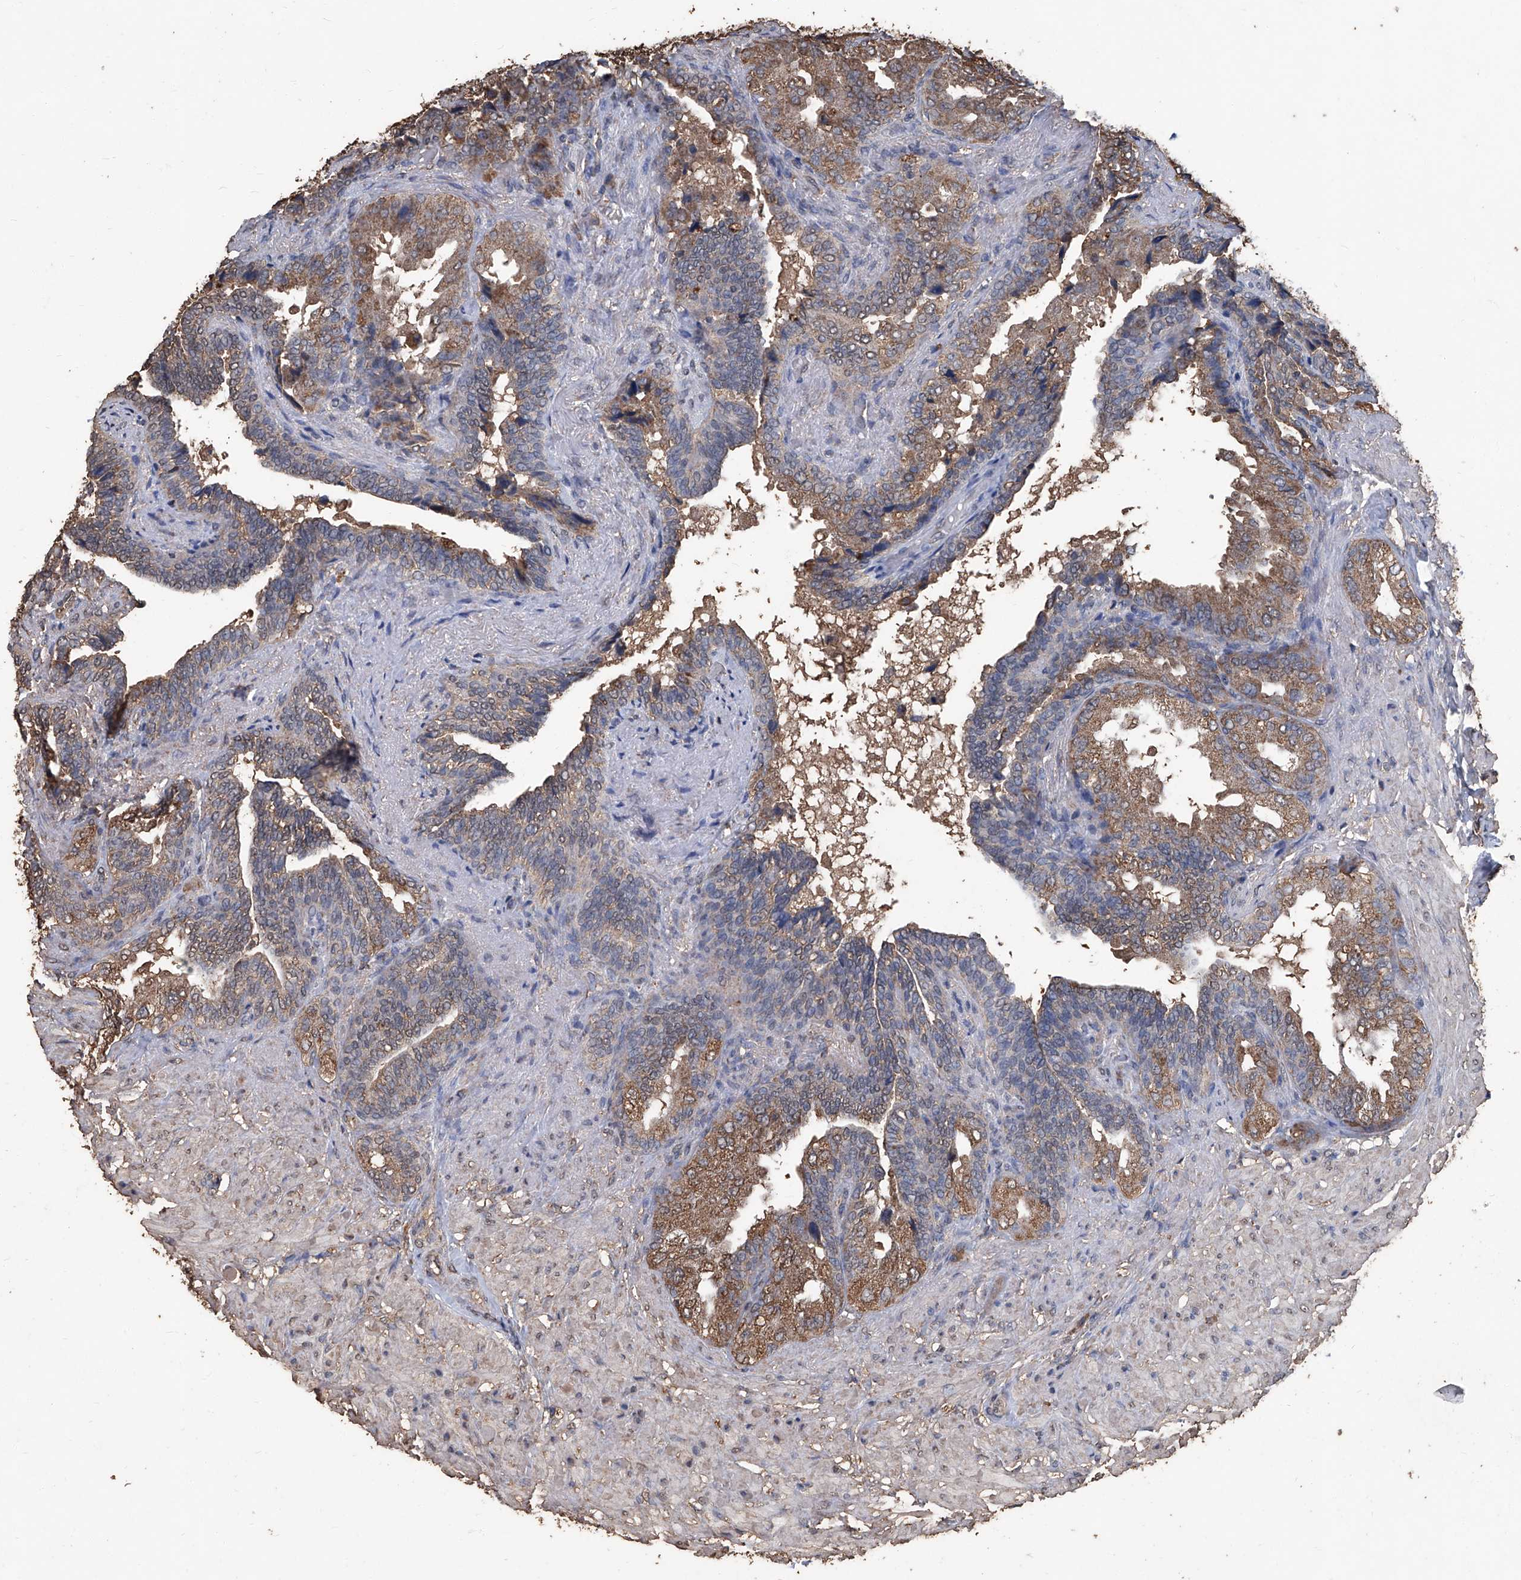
{"staining": {"intensity": "moderate", "quantity": ">75%", "location": "cytoplasmic/membranous"}, "tissue": "seminal vesicle", "cell_type": "Glandular cells", "image_type": "normal", "snomed": [{"axis": "morphology", "description": "Normal tissue, NOS"}, {"axis": "topography", "description": "Seminal veicle"}, {"axis": "topography", "description": "Peripheral nerve tissue"}], "caption": "High-magnification brightfield microscopy of normal seminal vesicle stained with DAB (brown) and counterstained with hematoxylin (blue). glandular cells exhibit moderate cytoplasmic/membranous positivity is appreciated in approximately>75% of cells.", "gene": "STARD7", "patient": {"sex": "male", "age": 63}}